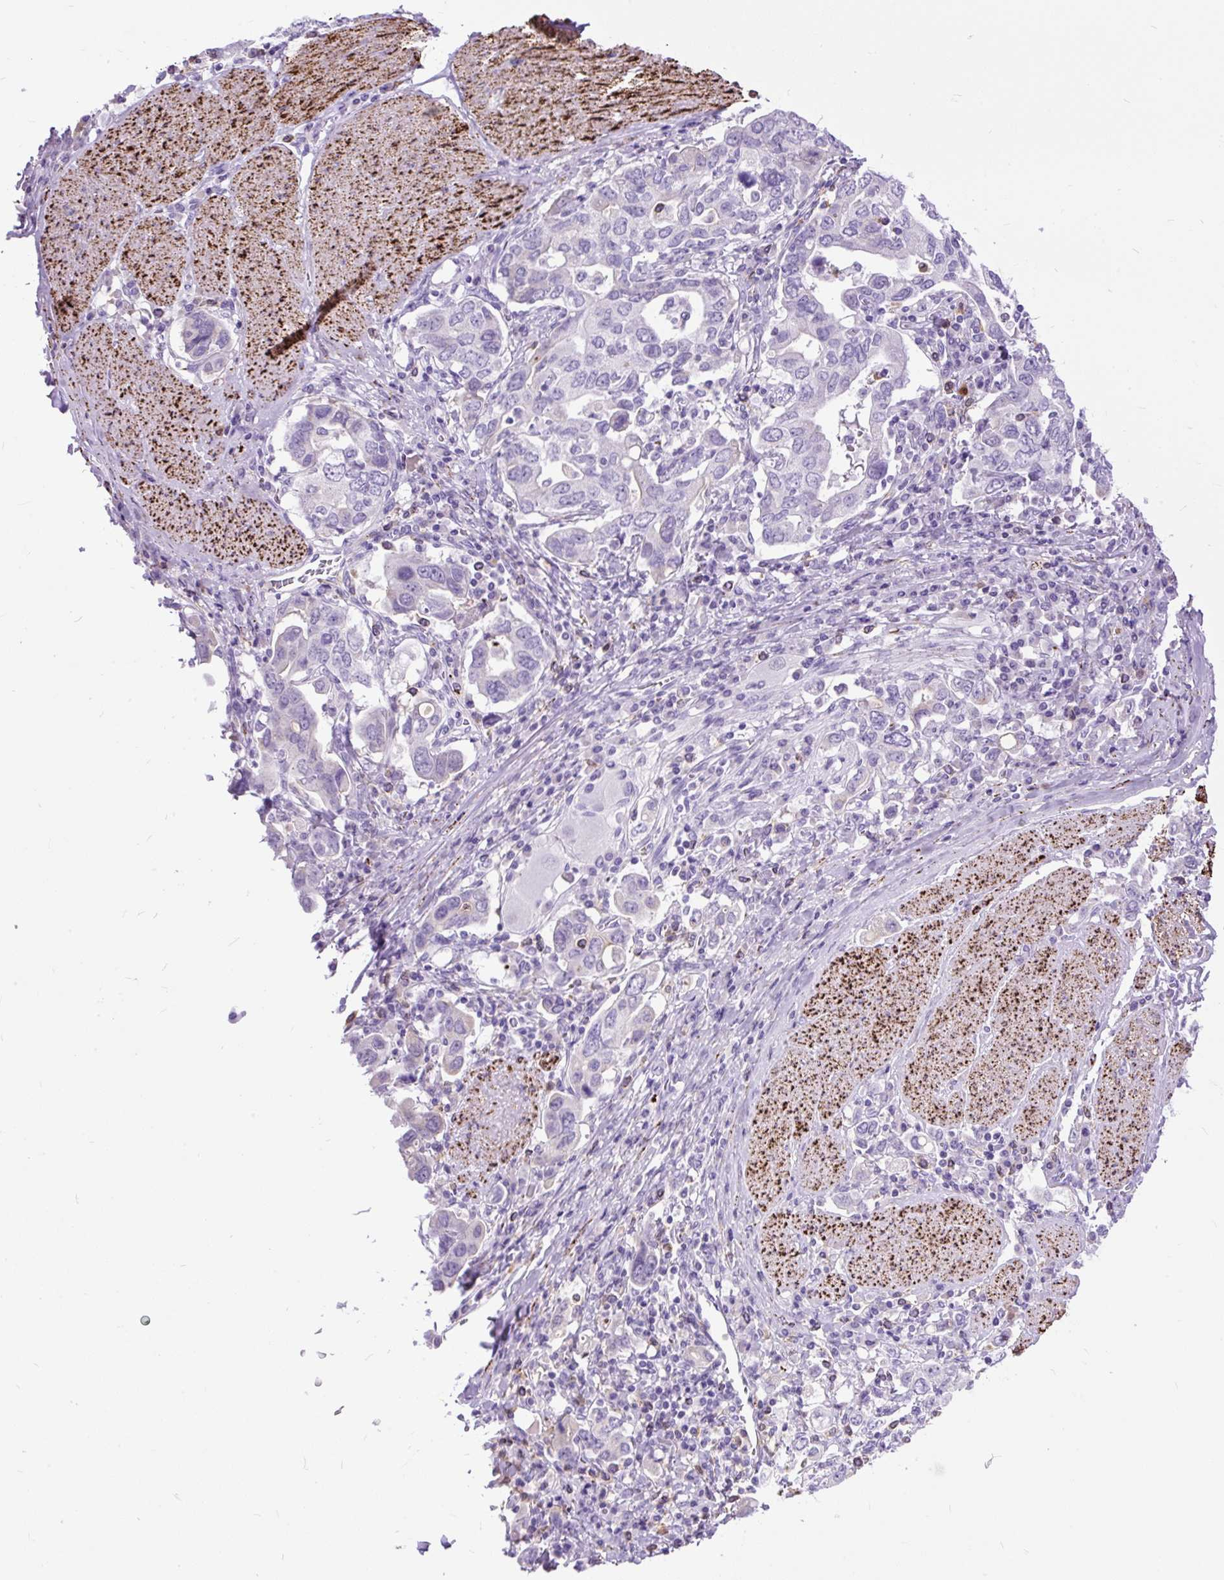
{"staining": {"intensity": "negative", "quantity": "none", "location": "none"}, "tissue": "stomach cancer", "cell_type": "Tumor cells", "image_type": "cancer", "snomed": [{"axis": "morphology", "description": "Adenocarcinoma, NOS"}, {"axis": "topography", "description": "Stomach, upper"}, {"axis": "topography", "description": "Stomach"}], "caption": "This is an IHC micrograph of human adenocarcinoma (stomach). There is no positivity in tumor cells.", "gene": "ZNF256", "patient": {"sex": "male", "age": 62}}